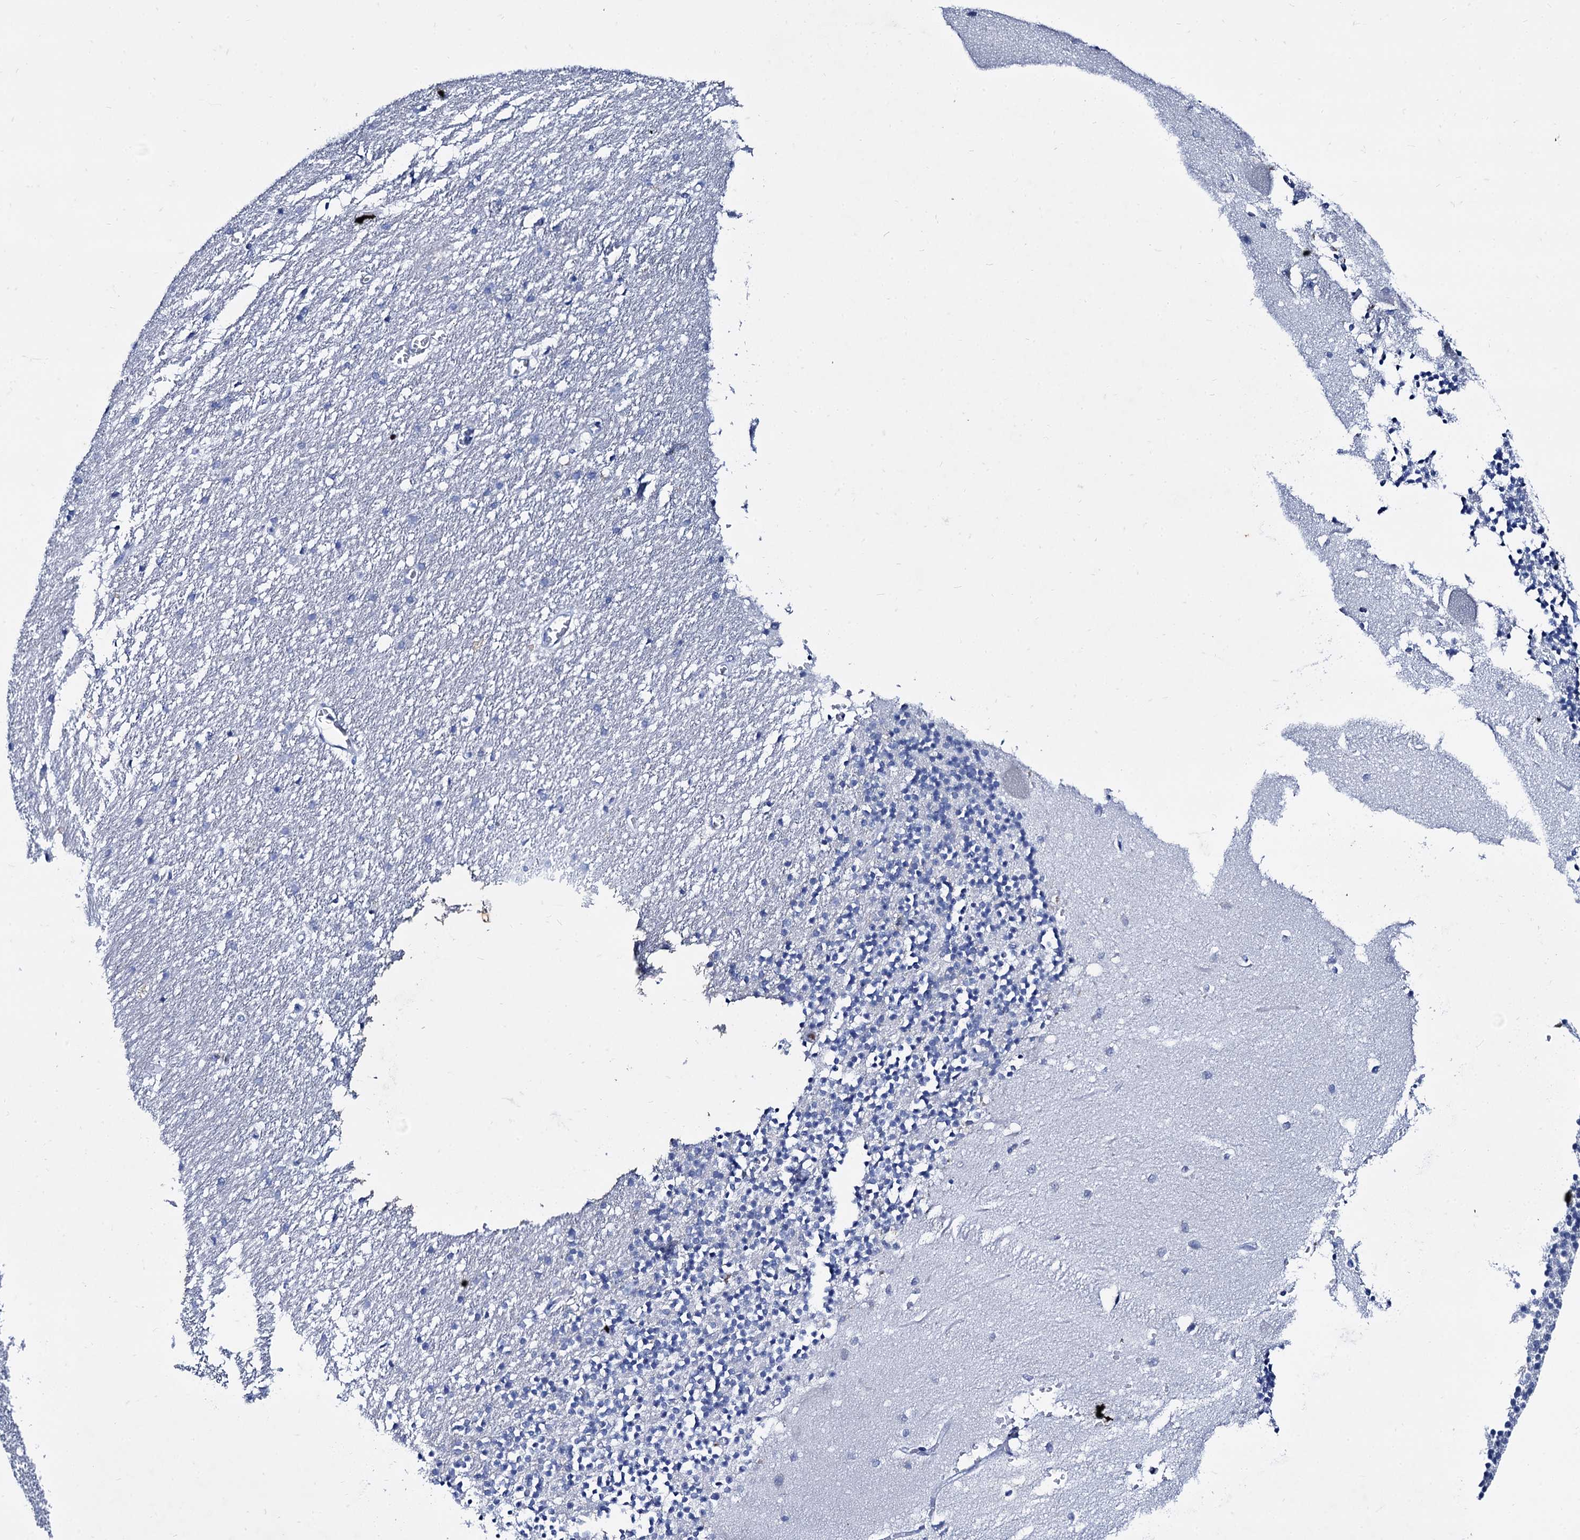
{"staining": {"intensity": "negative", "quantity": "none", "location": "none"}, "tissue": "cerebellum", "cell_type": "Cells in granular layer", "image_type": "normal", "snomed": [{"axis": "morphology", "description": "Normal tissue, NOS"}, {"axis": "topography", "description": "Cerebellum"}], "caption": "Immunohistochemistry (IHC) of normal cerebellum exhibits no positivity in cells in granular layer.", "gene": "TMEM72", "patient": {"sex": "male", "age": 54}}